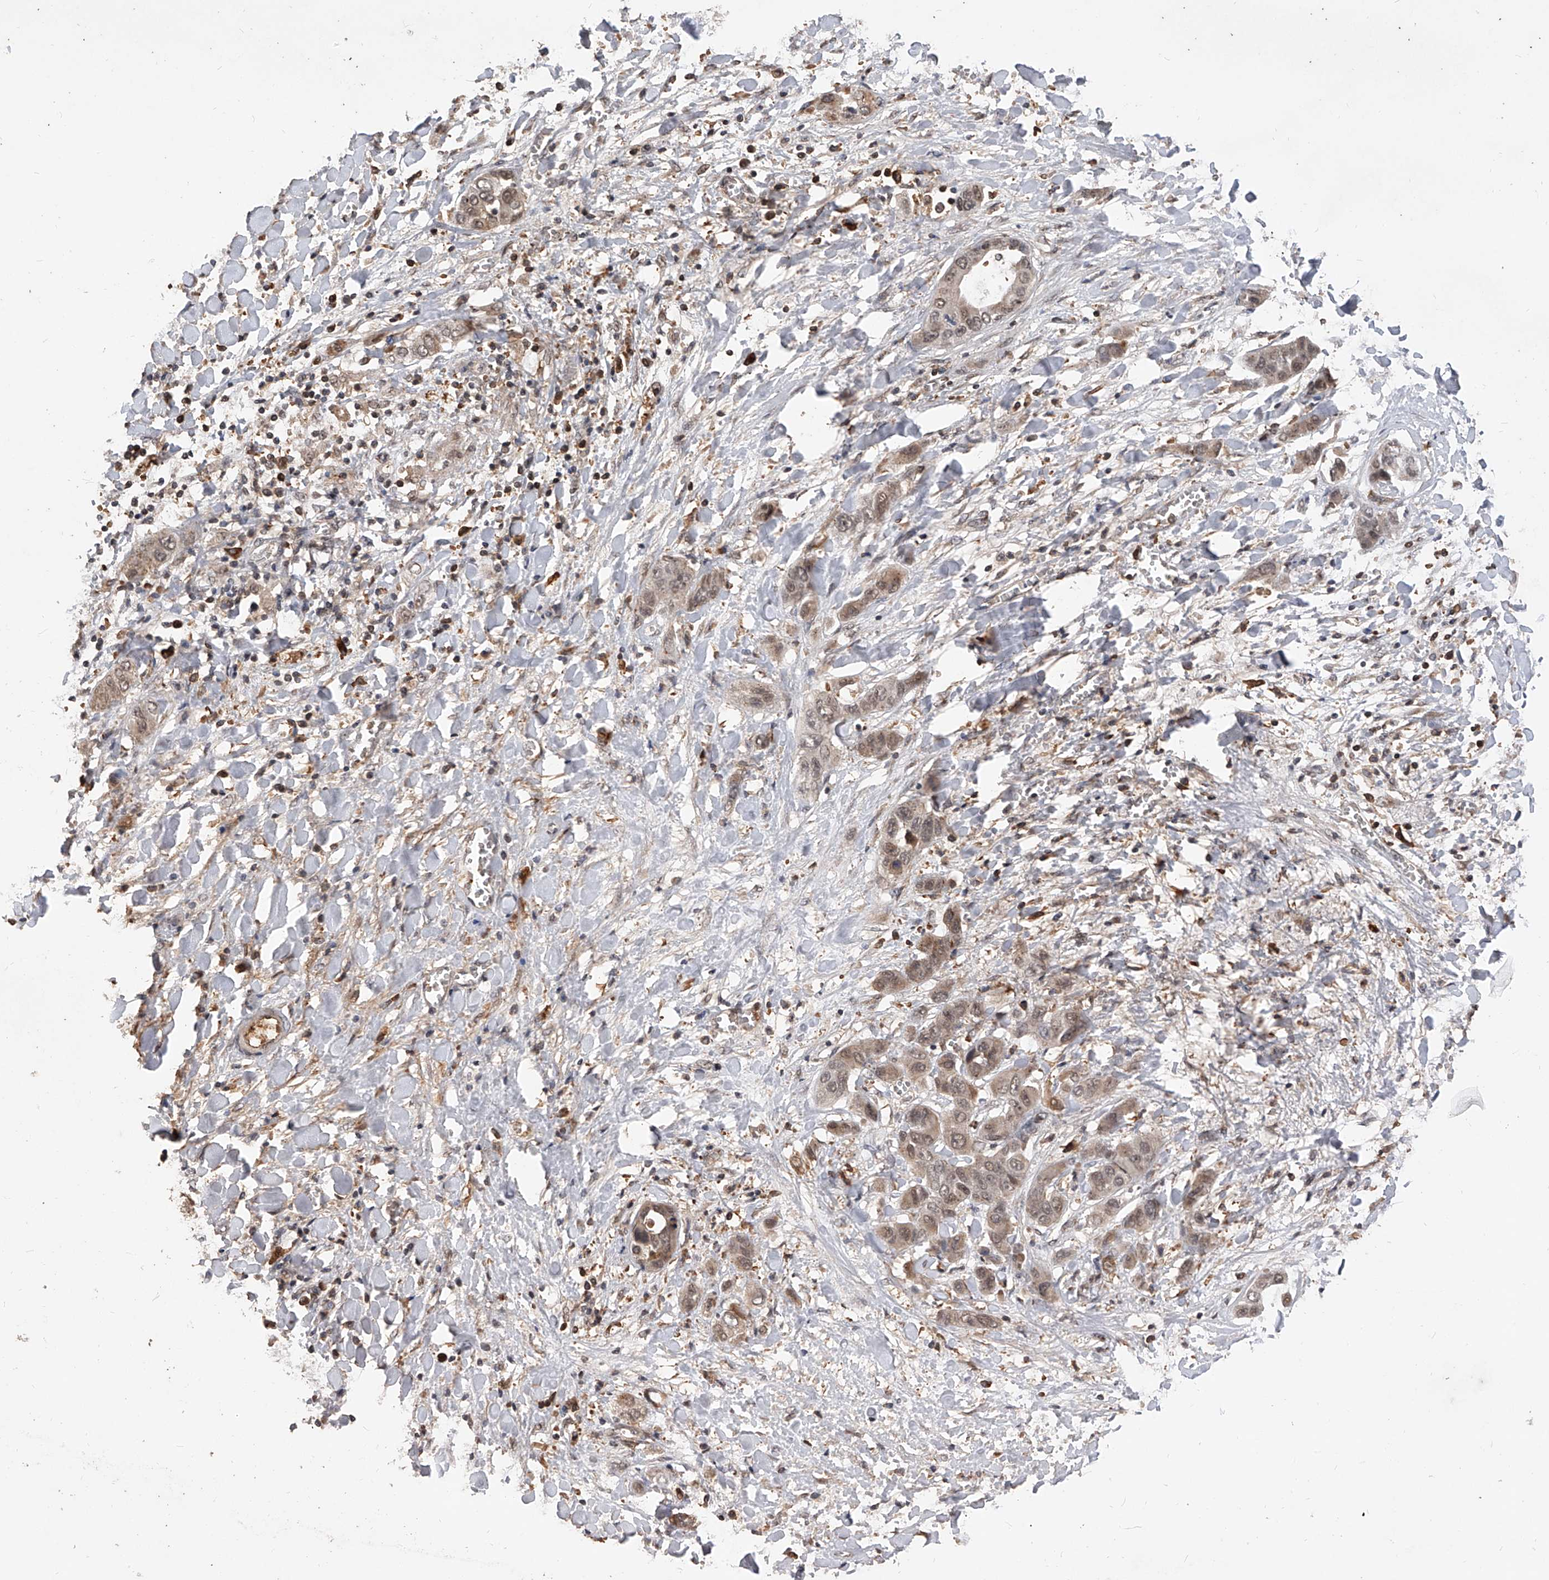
{"staining": {"intensity": "weak", "quantity": ">75%", "location": "cytoplasmic/membranous,nuclear"}, "tissue": "liver cancer", "cell_type": "Tumor cells", "image_type": "cancer", "snomed": [{"axis": "morphology", "description": "Cholangiocarcinoma"}, {"axis": "topography", "description": "Liver"}], "caption": "Immunohistochemical staining of human cholangiocarcinoma (liver) displays low levels of weak cytoplasmic/membranous and nuclear protein staining in about >75% of tumor cells.", "gene": "CFAP410", "patient": {"sex": "female", "age": 52}}